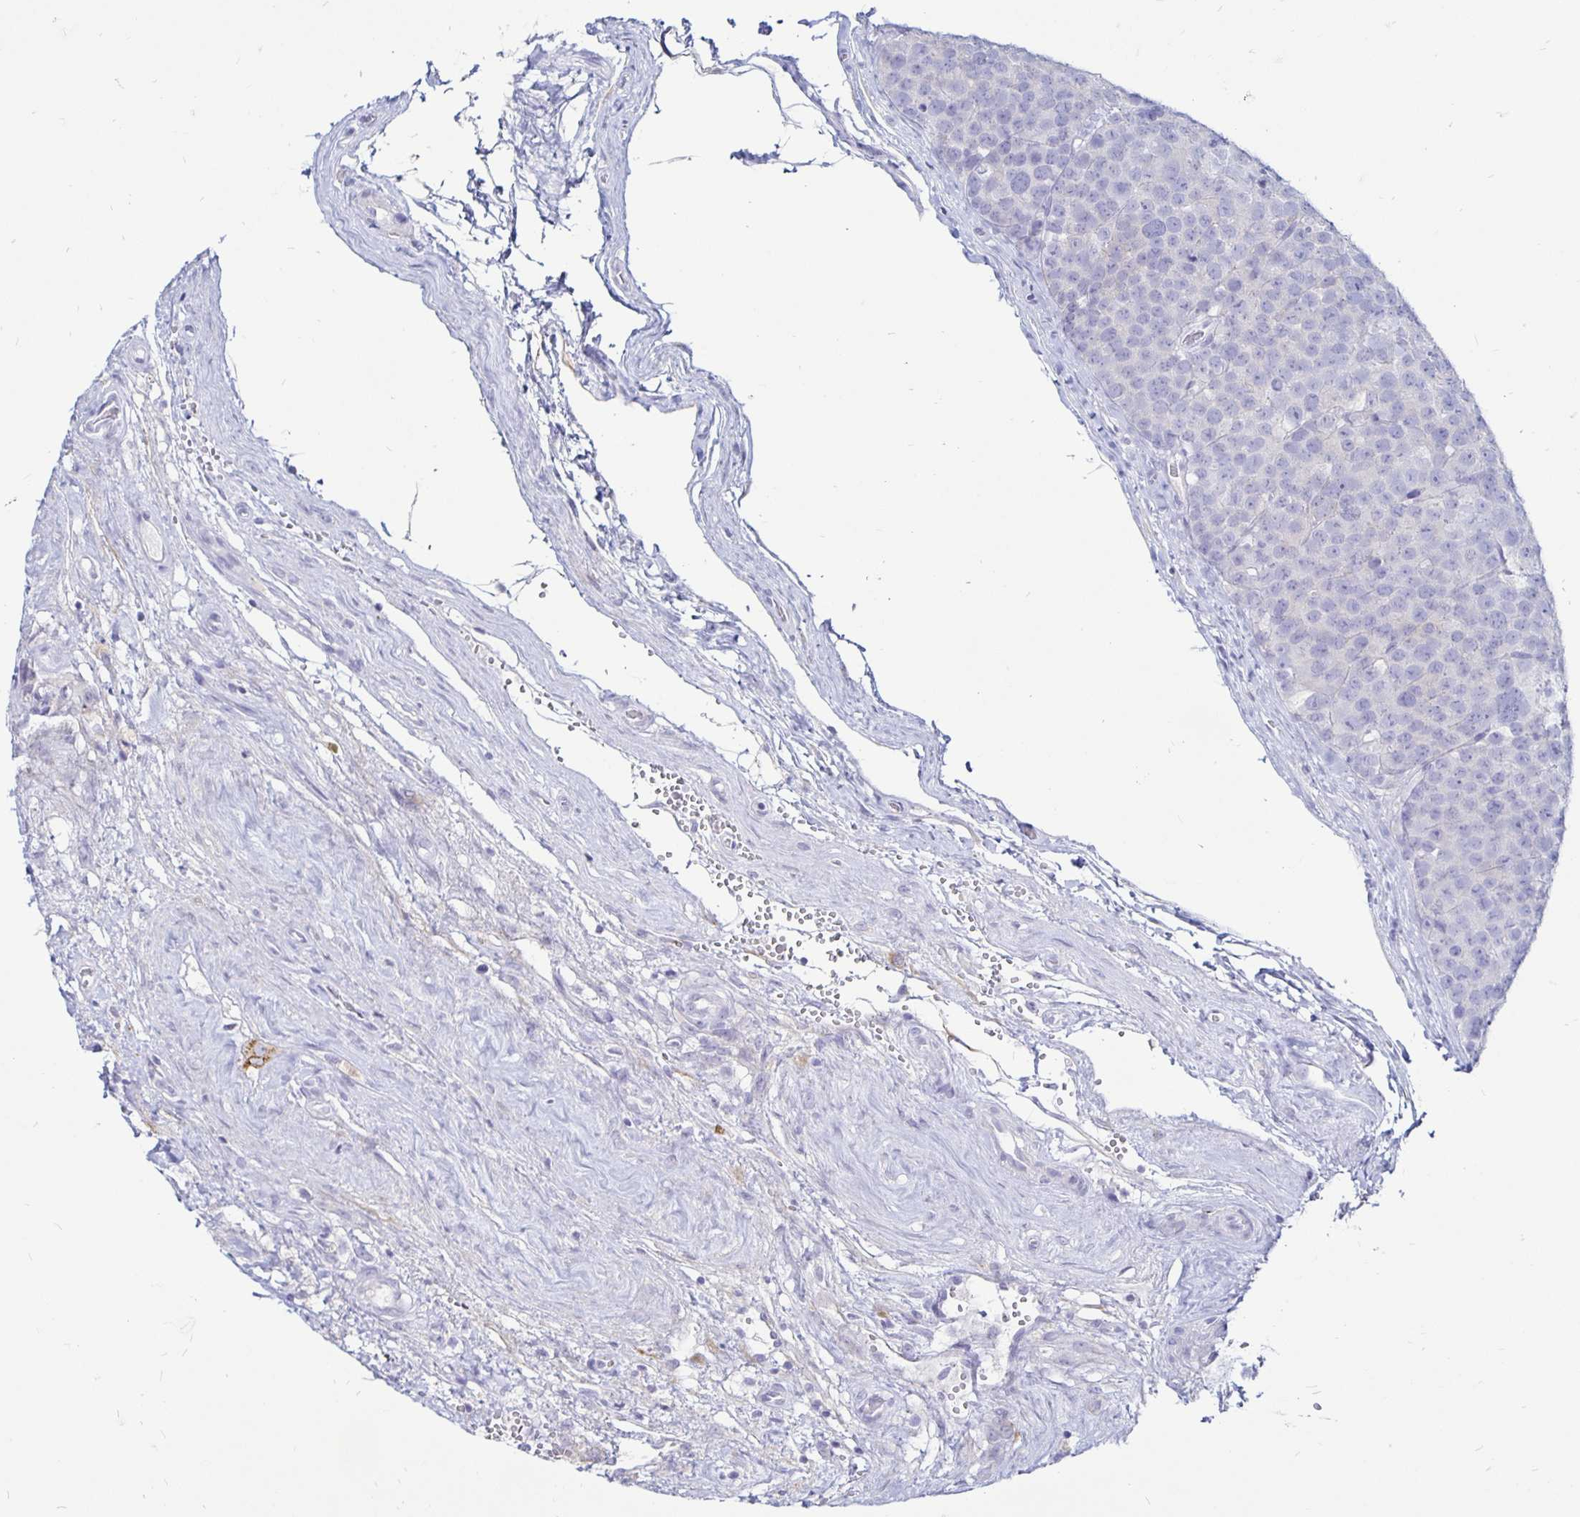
{"staining": {"intensity": "negative", "quantity": "none", "location": "none"}, "tissue": "testis cancer", "cell_type": "Tumor cells", "image_type": "cancer", "snomed": [{"axis": "morphology", "description": "Seminoma, NOS"}, {"axis": "topography", "description": "Testis"}], "caption": "This is a image of immunohistochemistry staining of testis cancer (seminoma), which shows no staining in tumor cells.", "gene": "TIMP1", "patient": {"sex": "male", "age": 71}}